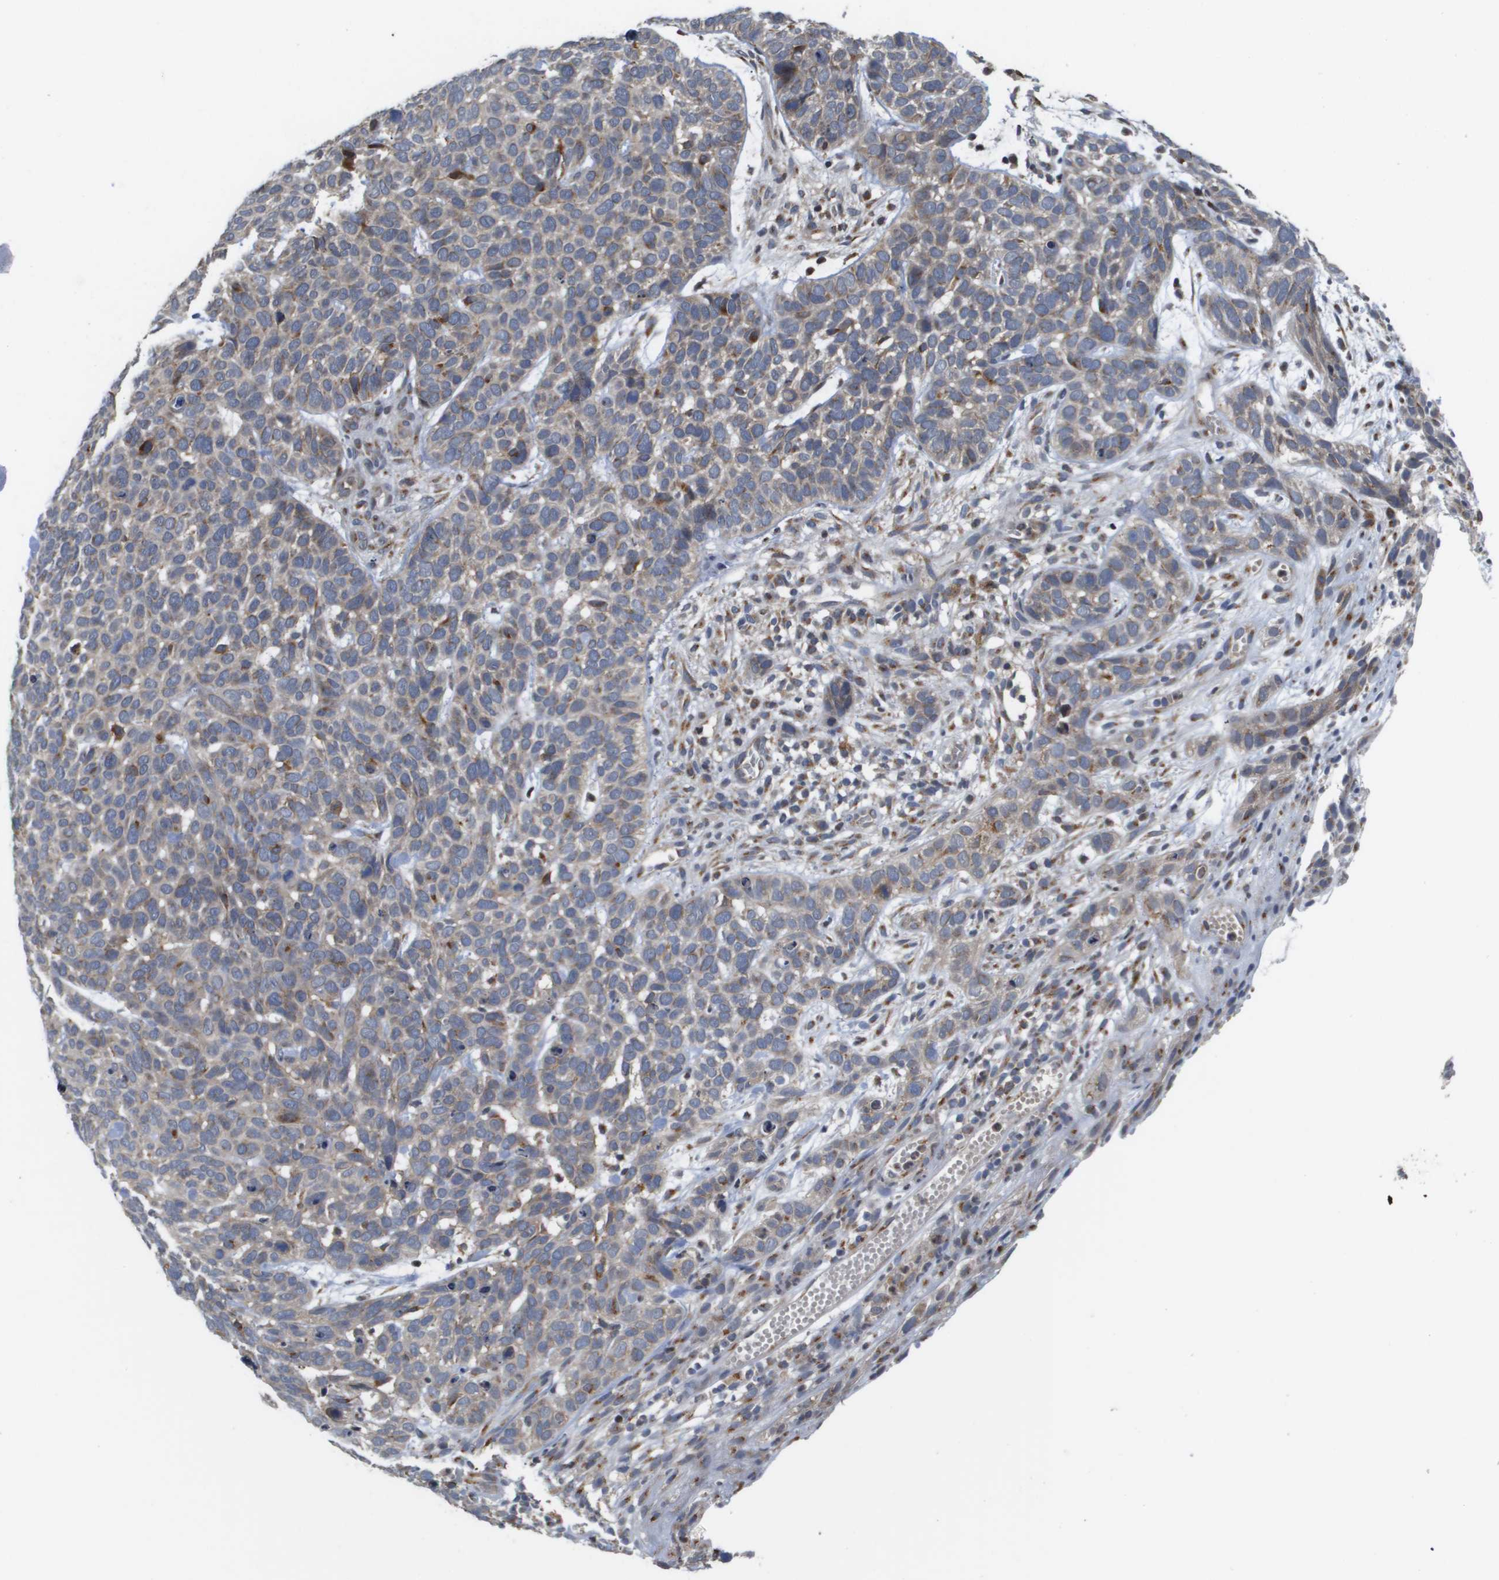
{"staining": {"intensity": "weak", "quantity": "<25%", "location": "cytoplasmic/membranous"}, "tissue": "skin cancer", "cell_type": "Tumor cells", "image_type": "cancer", "snomed": [{"axis": "morphology", "description": "Basal cell carcinoma"}, {"axis": "topography", "description": "Skin"}], "caption": "Photomicrograph shows no significant protein staining in tumor cells of skin basal cell carcinoma.", "gene": "PCK1", "patient": {"sex": "male", "age": 87}}